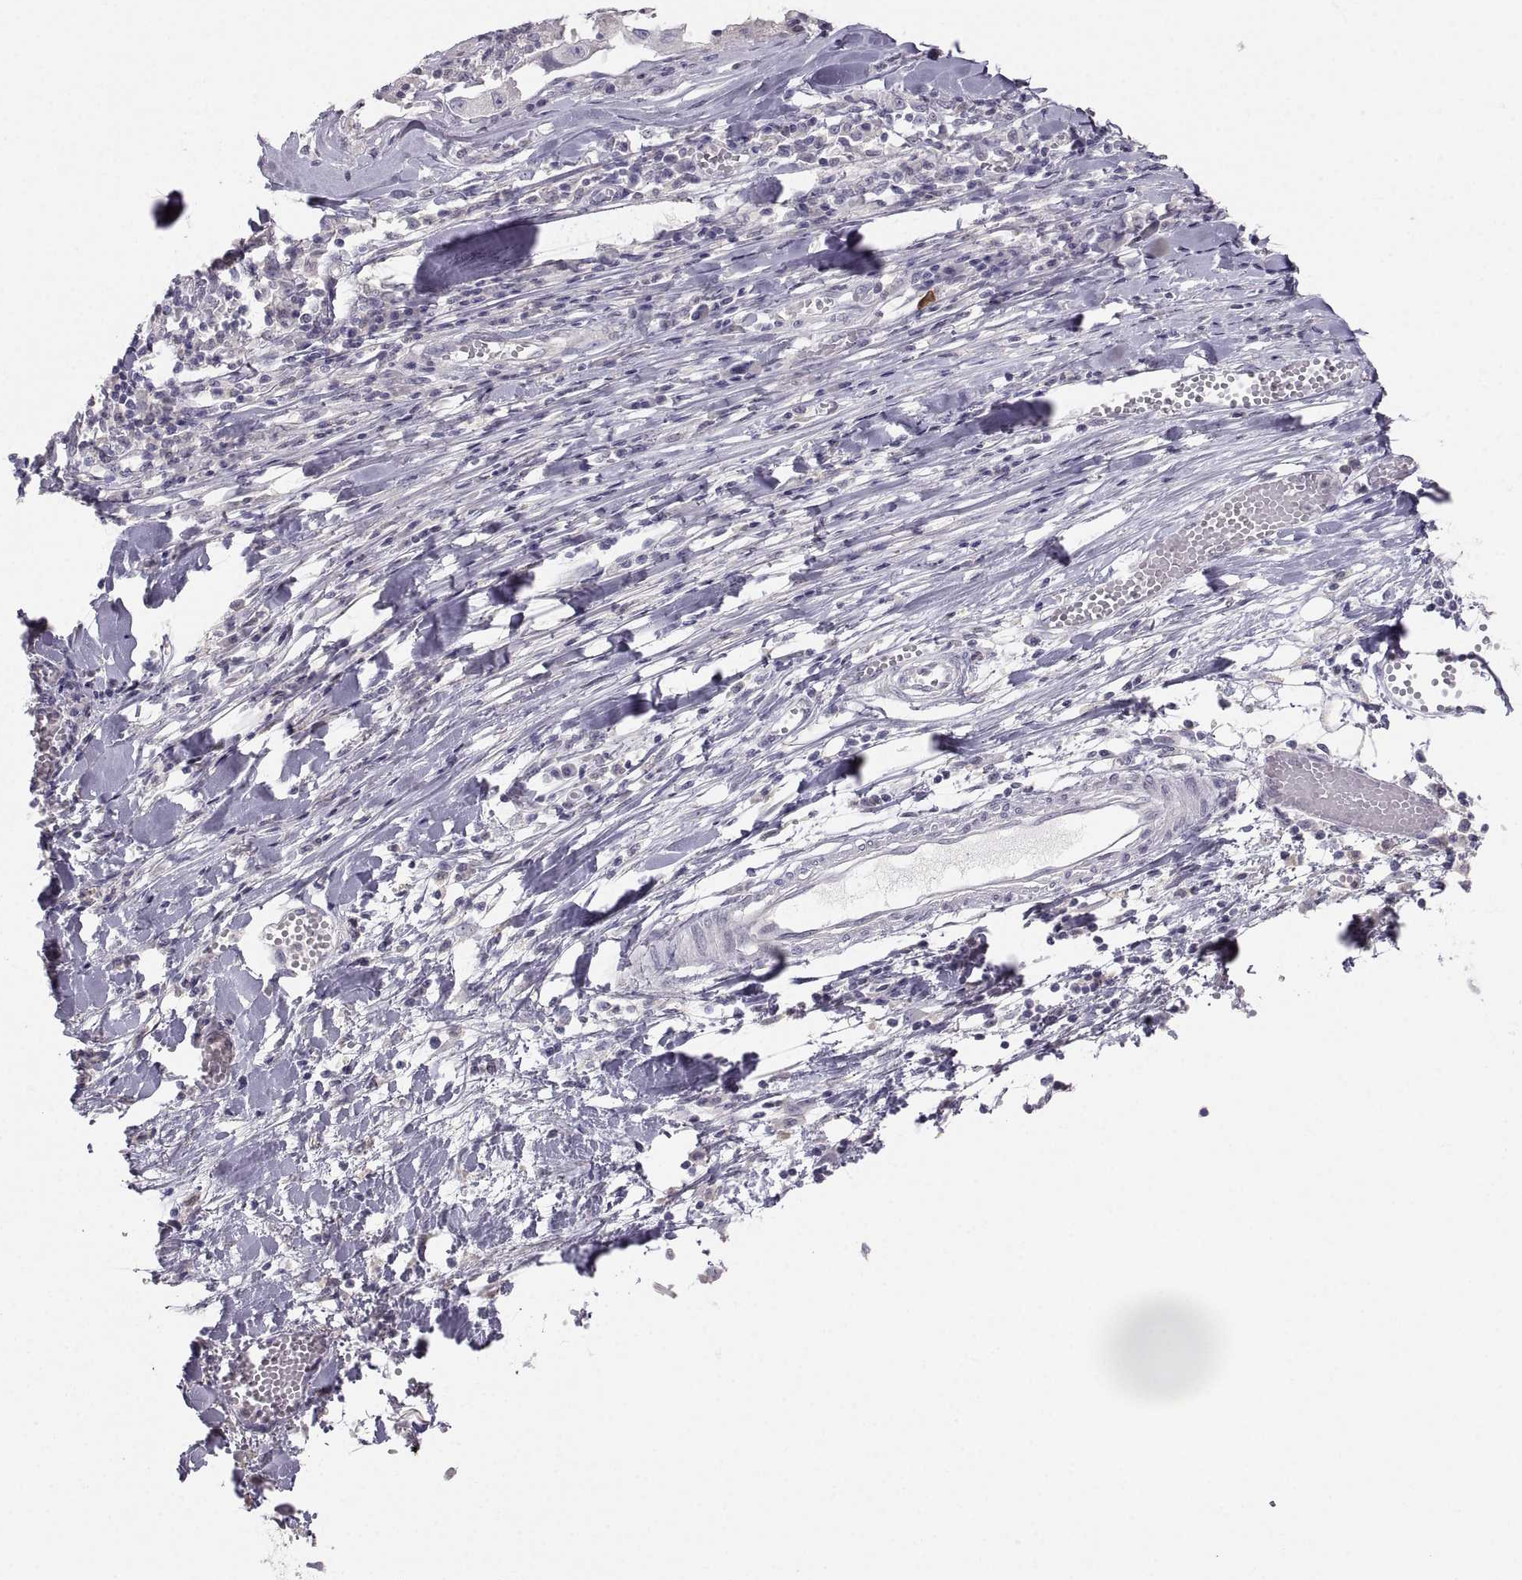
{"staining": {"intensity": "negative", "quantity": "none", "location": "none"}, "tissue": "melanoma", "cell_type": "Tumor cells", "image_type": "cancer", "snomed": [{"axis": "morphology", "description": "Malignant melanoma, Metastatic site"}, {"axis": "topography", "description": "Lymph node"}], "caption": "Immunohistochemistry histopathology image of malignant melanoma (metastatic site) stained for a protein (brown), which reveals no positivity in tumor cells.", "gene": "ZNF185", "patient": {"sex": "male", "age": 50}}